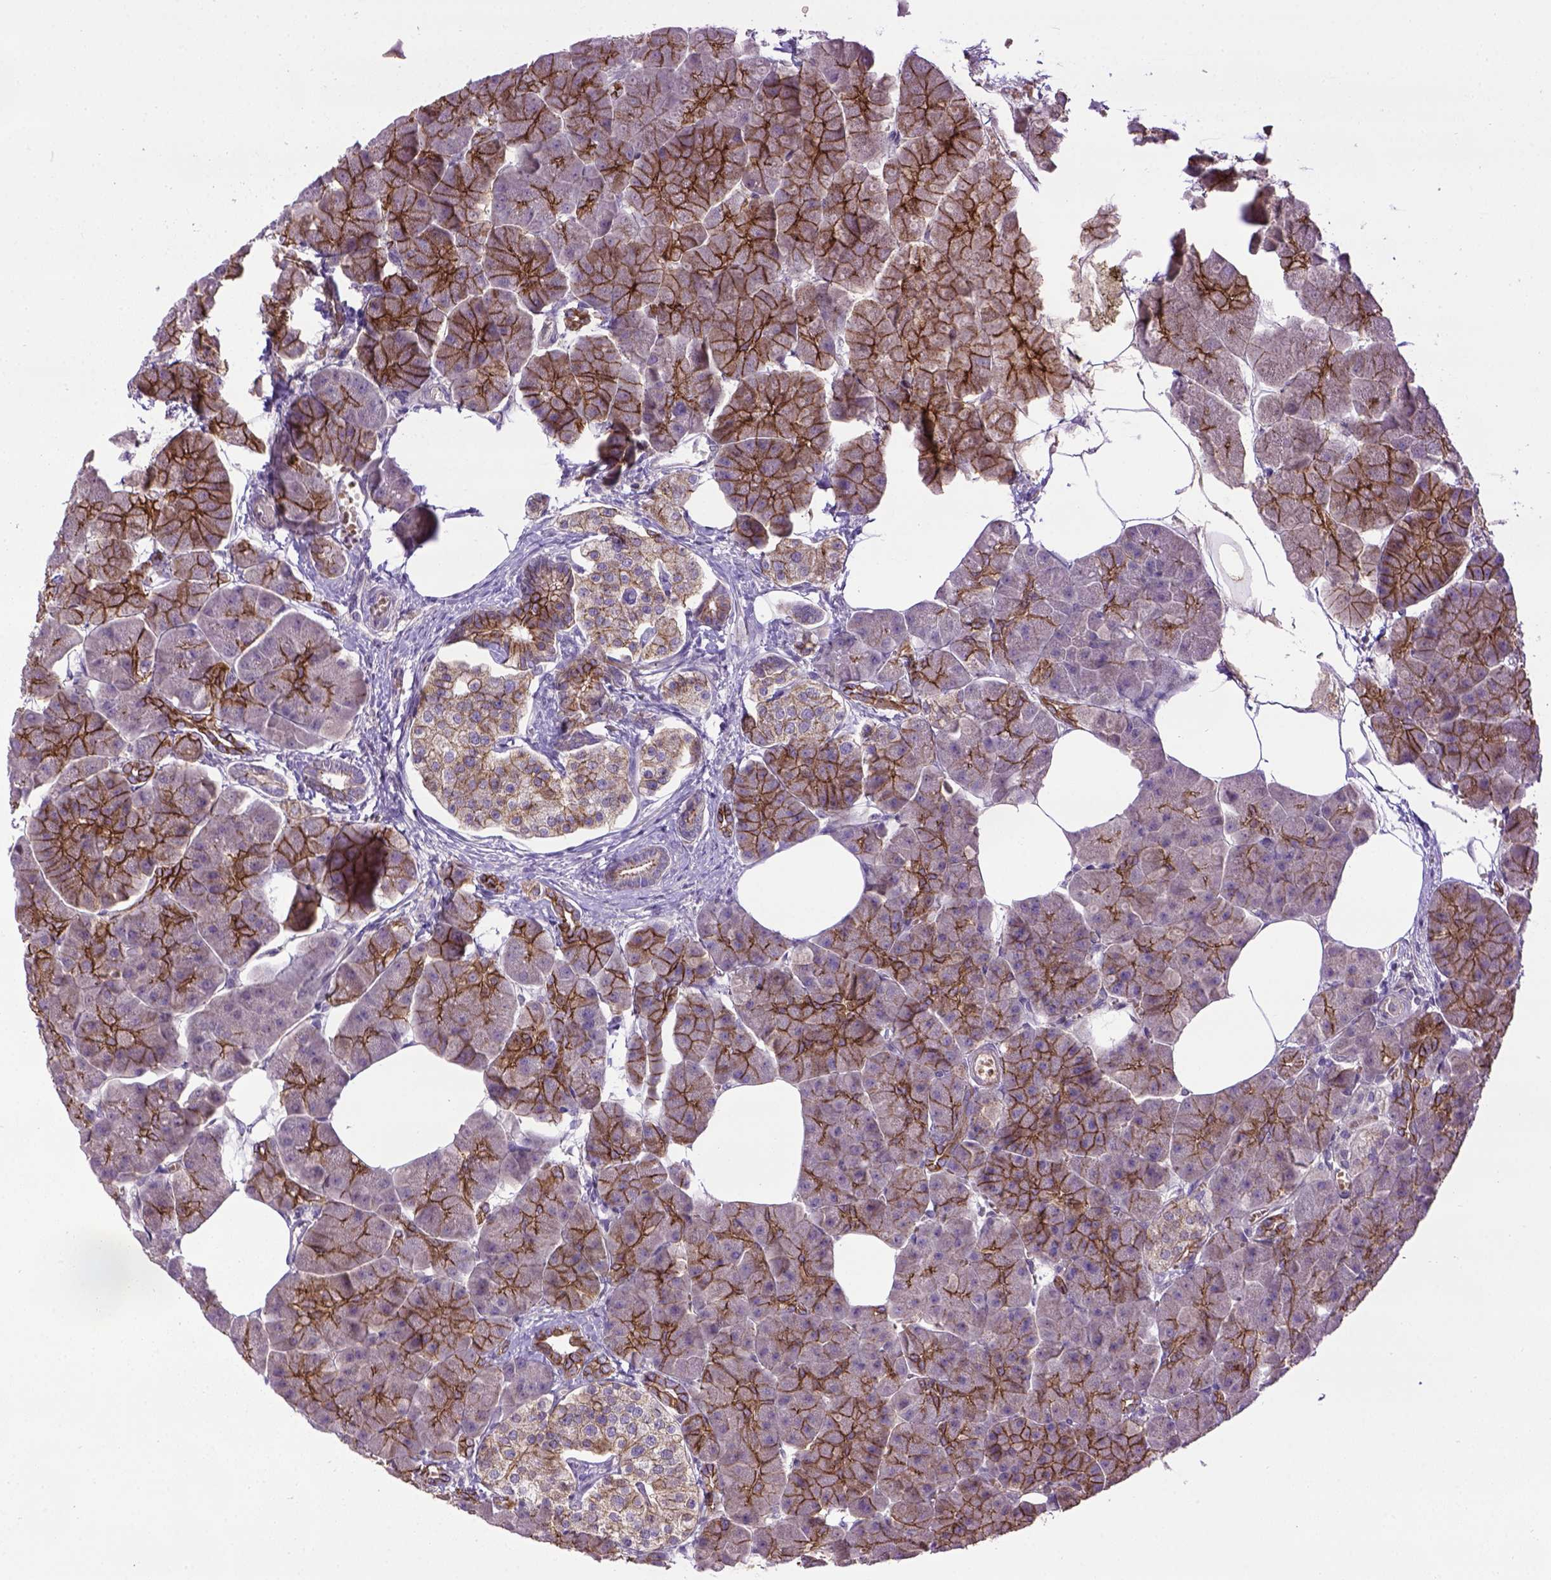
{"staining": {"intensity": "moderate", "quantity": "25%-75%", "location": "cytoplasmic/membranous"}, "tissue": "pancreas", "cell_type": "Exocrine glandular cells", "image_type": "normal", "snomed": [{"axis": "morphology", "description": "Normal tissue, NOS"}, {"axis": "topography", "description": "Adipose tissue"}, {"axis": "topography", "description": "Pancreas"}, {"axis": "topography", "description": "Peripheral nerve tissue"}], "caption": "Benign pancreas displays moderate cytoplasmic/membranous staining in approximately 25%-75% of exocrine glandular cells, visualized by immunohistochemistry.", "gene": "CDH1", "patient": {"sex": "female", "age": 58}}